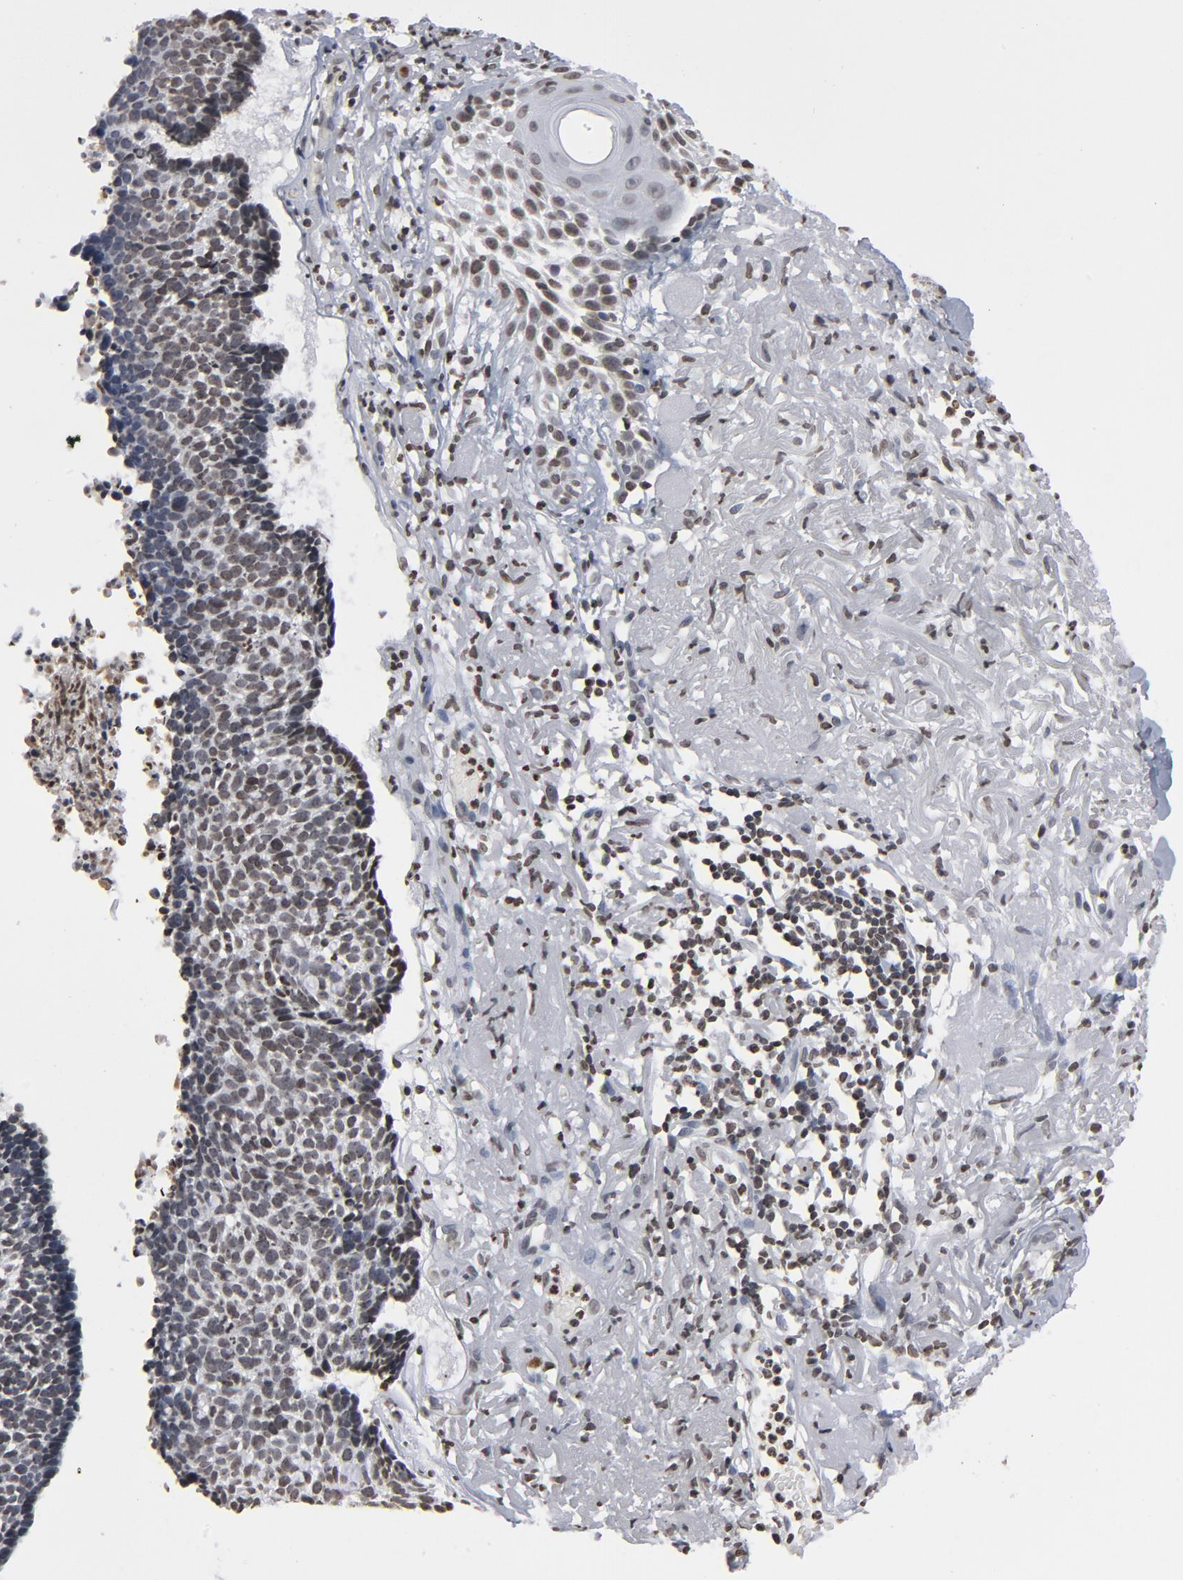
{"staining": {"intensity": "weak", "quantity": ">75%", "location": "nuclear"}, "tissue": "skin cancer", "cell_type": "Tumor cells", "image_type": "cancer", "snomed": [{"axis": "morphology", "description": "Basal cell carcinoma"}, {"axis": "topography", "description": "Skin"}], "caption": "Basal cell carcinoma (skin) stained with immunohistochemistry (IHC) demonstrates weak nuclear expression in approximately >75% of tumor cells.", "gene": "H2AC12", "patient": {"sex": "female", "age": 87}}